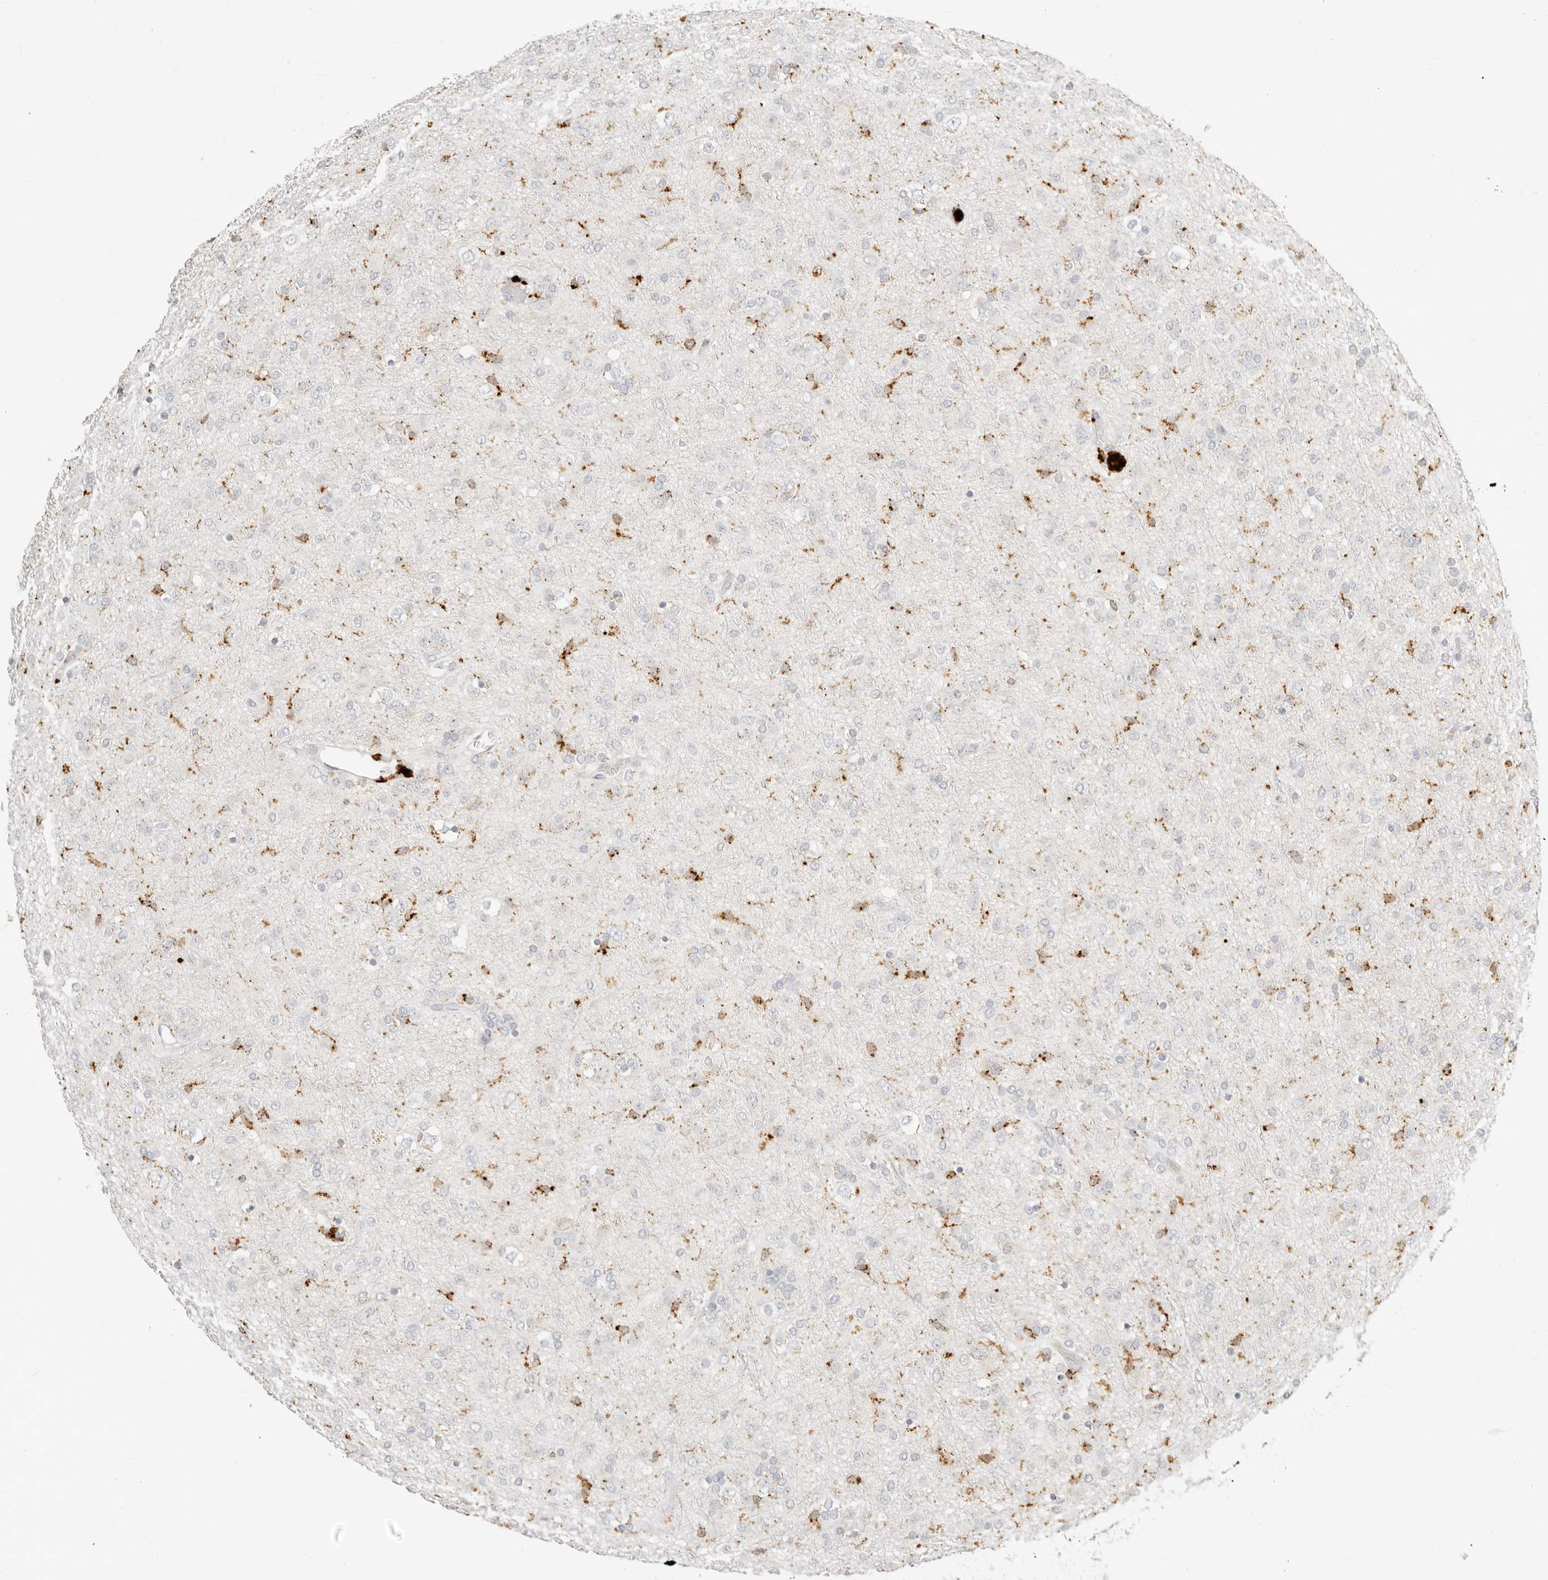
{"staining": {"intensity": "negative", "quantity": "none", "location": "none"}, "tissue": "glioma", "cell_type": "Tumor cells", "image_type": "cancer", "snomed": [{"axis": "morphology", "description": "Glioma, malignant, Low grade"}, {"axis": "topography", "description": "Brain"}], "caption": "This is an immunohistochemistry histopathology image of human malignant glioma (low-grade). There is no positivity in tumor cells.", "gene": "RNASET2", "patient": {"sex": "male", "age": 65}}